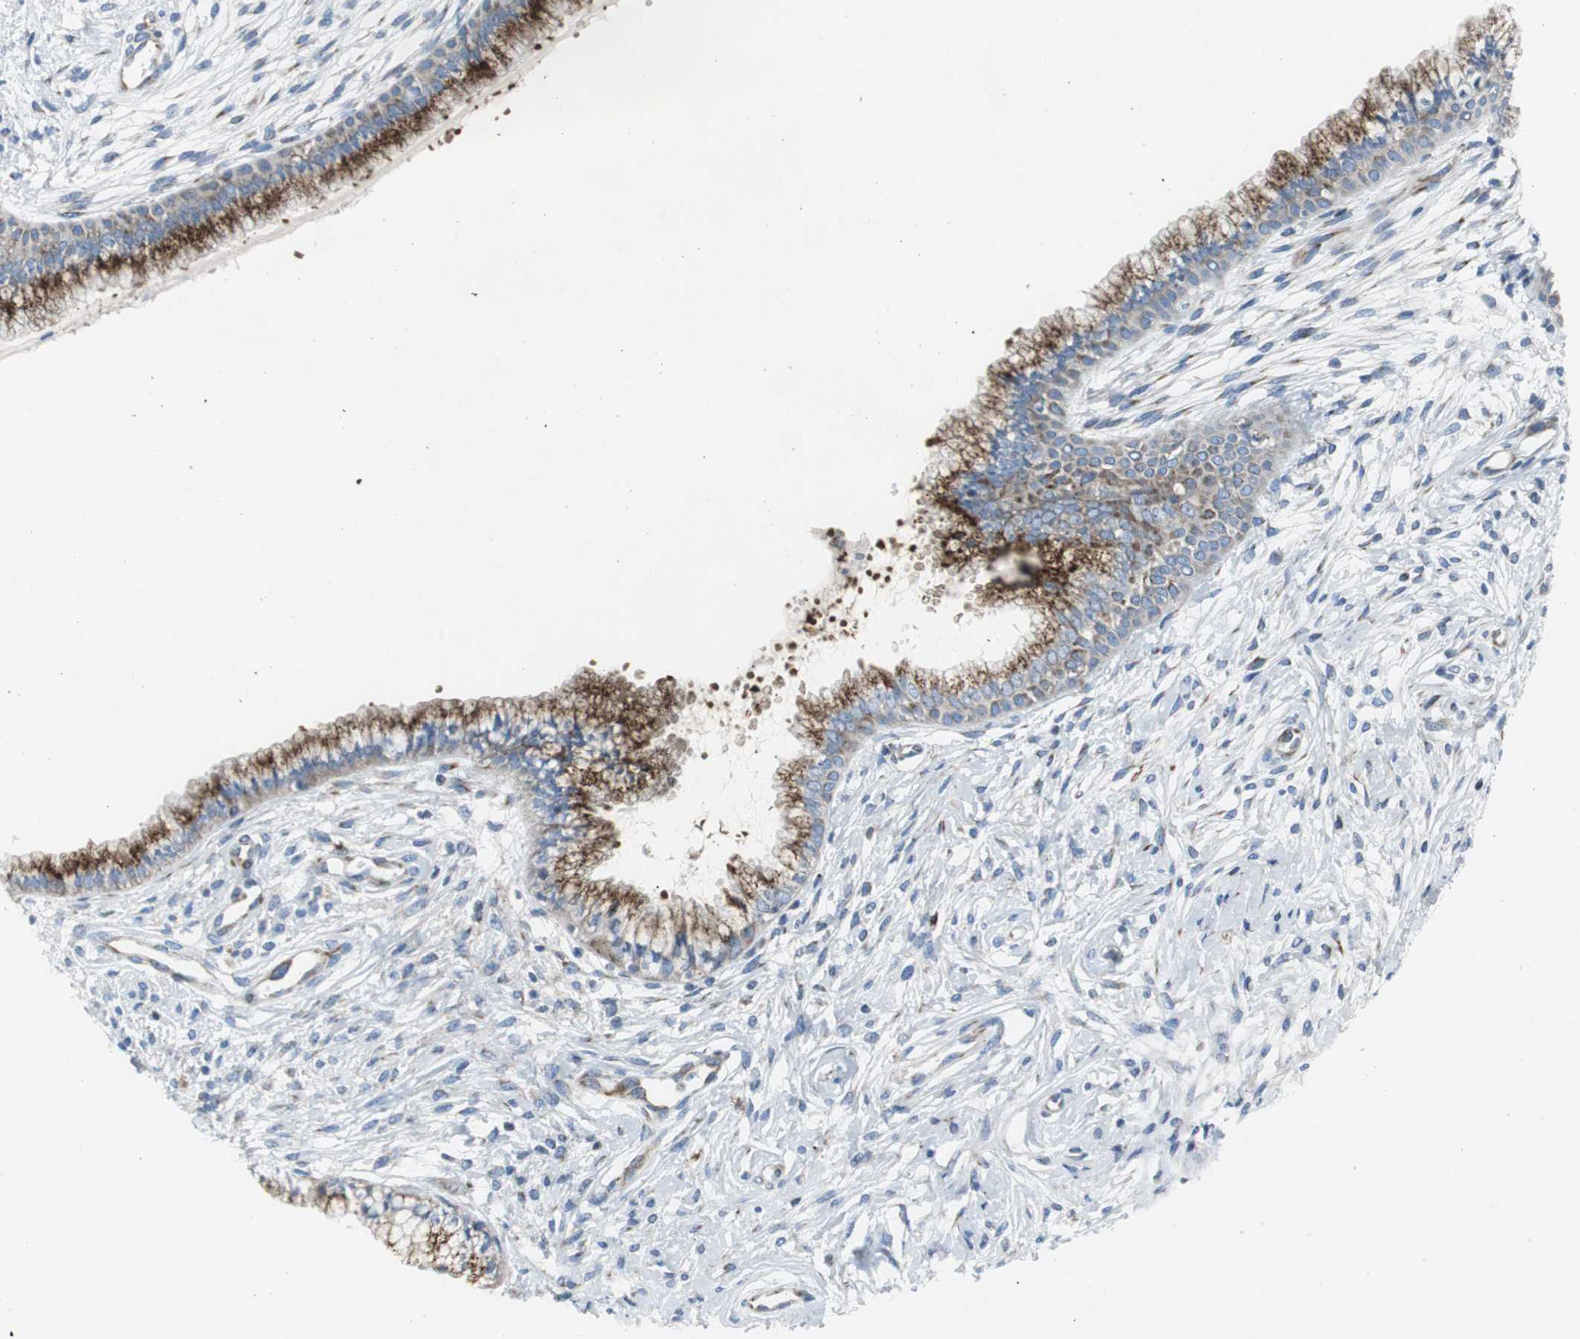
{"staining": {"intensity": "strong", "quantity": ">75%", "location": "cytoplasmic/membranous"}, "tissue": "cervix", "cell_type": "Glandular cells", "image_type": "normal", "snomed": [{"axis": "morphology", "description": "Normal tissue, NOS"}, {"axis": "topography", "description": "Cervix"}], "caption": "Immunohistochemistry (DAB) staining of normal human cervix reveals strong cytoplasmic/membranous protein expression in about >75% of glandular cells.", "gene": "BBC3", "patient": {"sex": "female", "age": 39}}